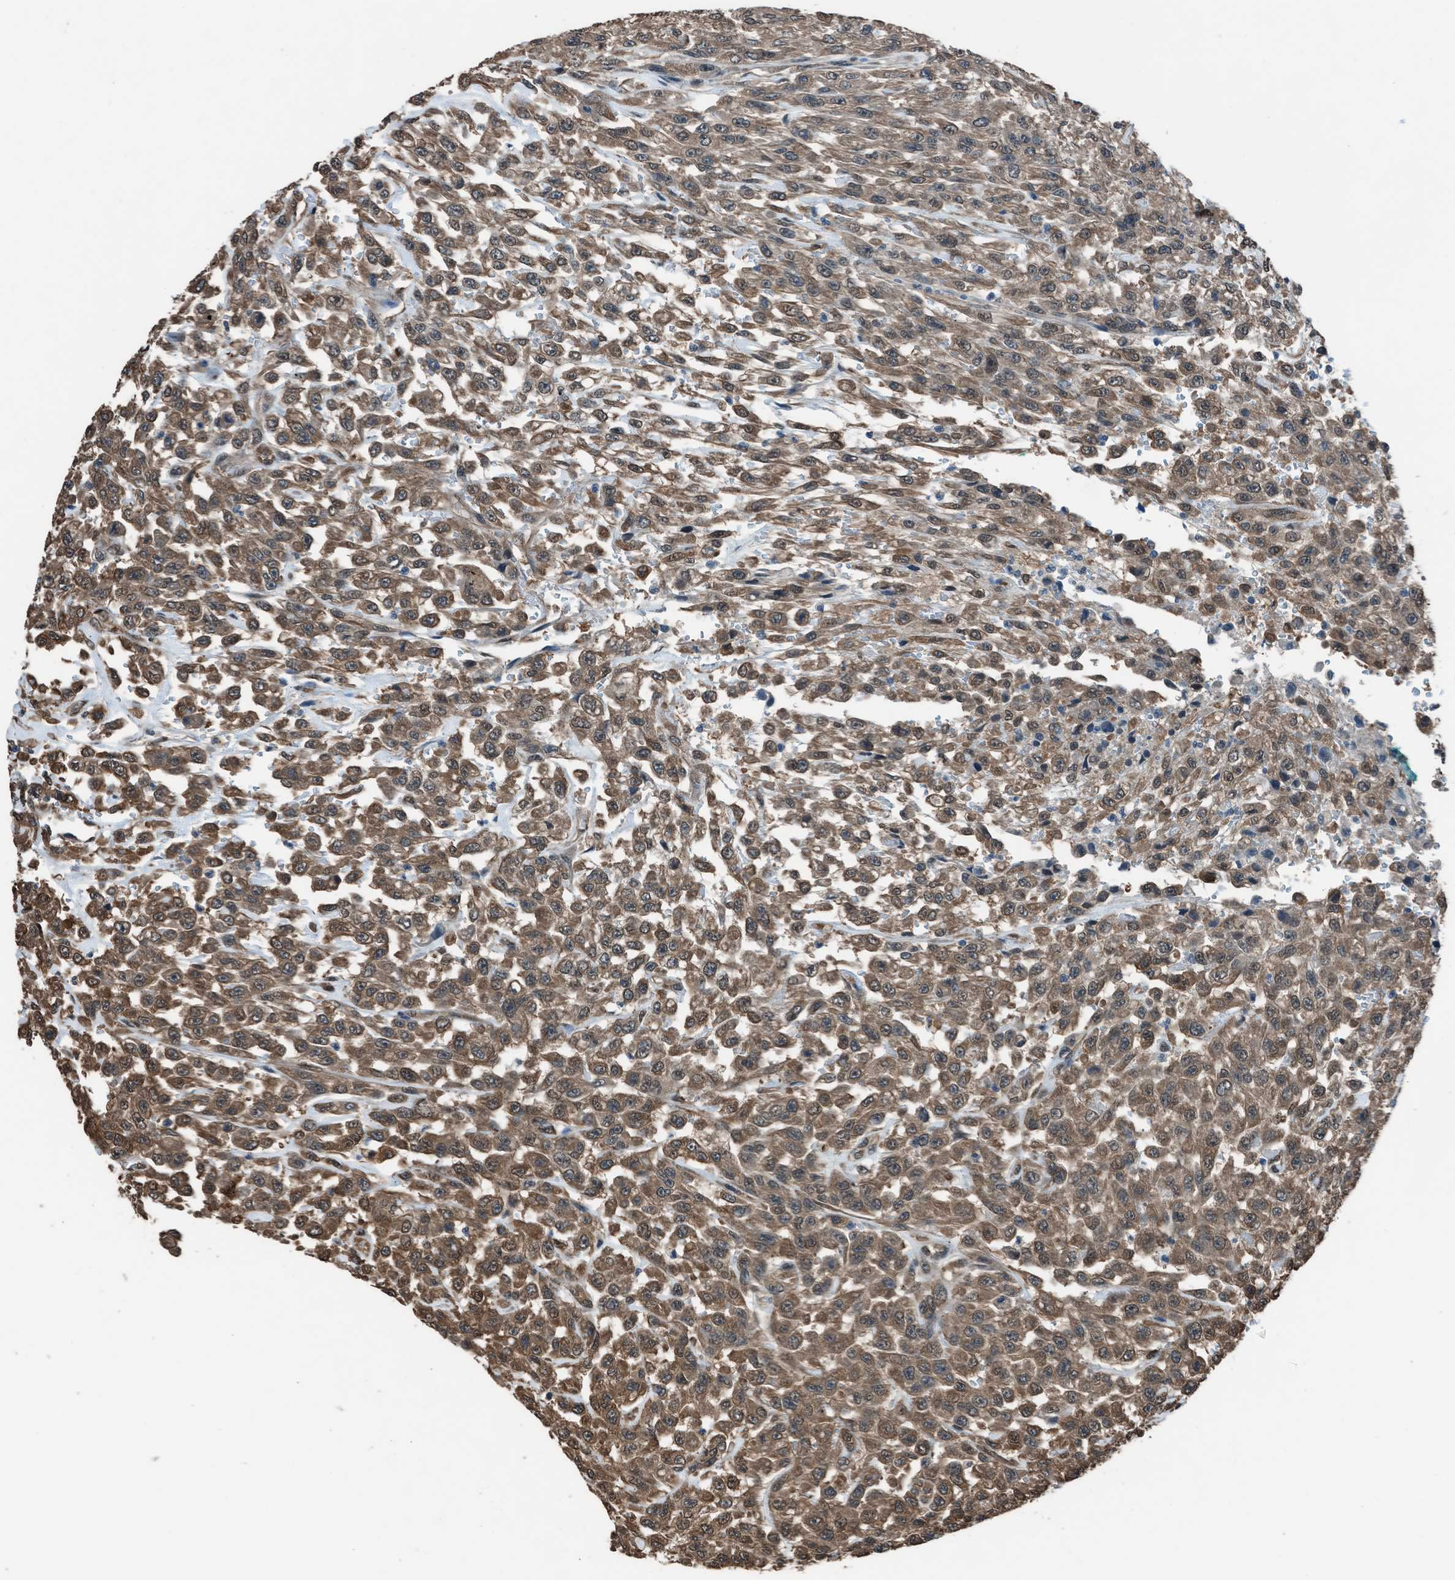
{"staining": {"intensity": "moderate", "quantity": ">75%", "location": "cytoplasmic/membranous"}, "tissue": "urothelial cancer", "cell_type": "Tumor cells", "image_type": "cancer", "snomed": [{"axis": "morphology", "description": "Urothelial carcinoma, High grade"}, {"axis": "topography", "description": "Urinary bladder"}], "caption": "Urothelial cancer stained with IHC shows moderate cytoplasmic/membranous positivity in approximately >75% of tumor cells.", "gene": "YWHAG", "patient": {"sex": "male", "age": 46}}